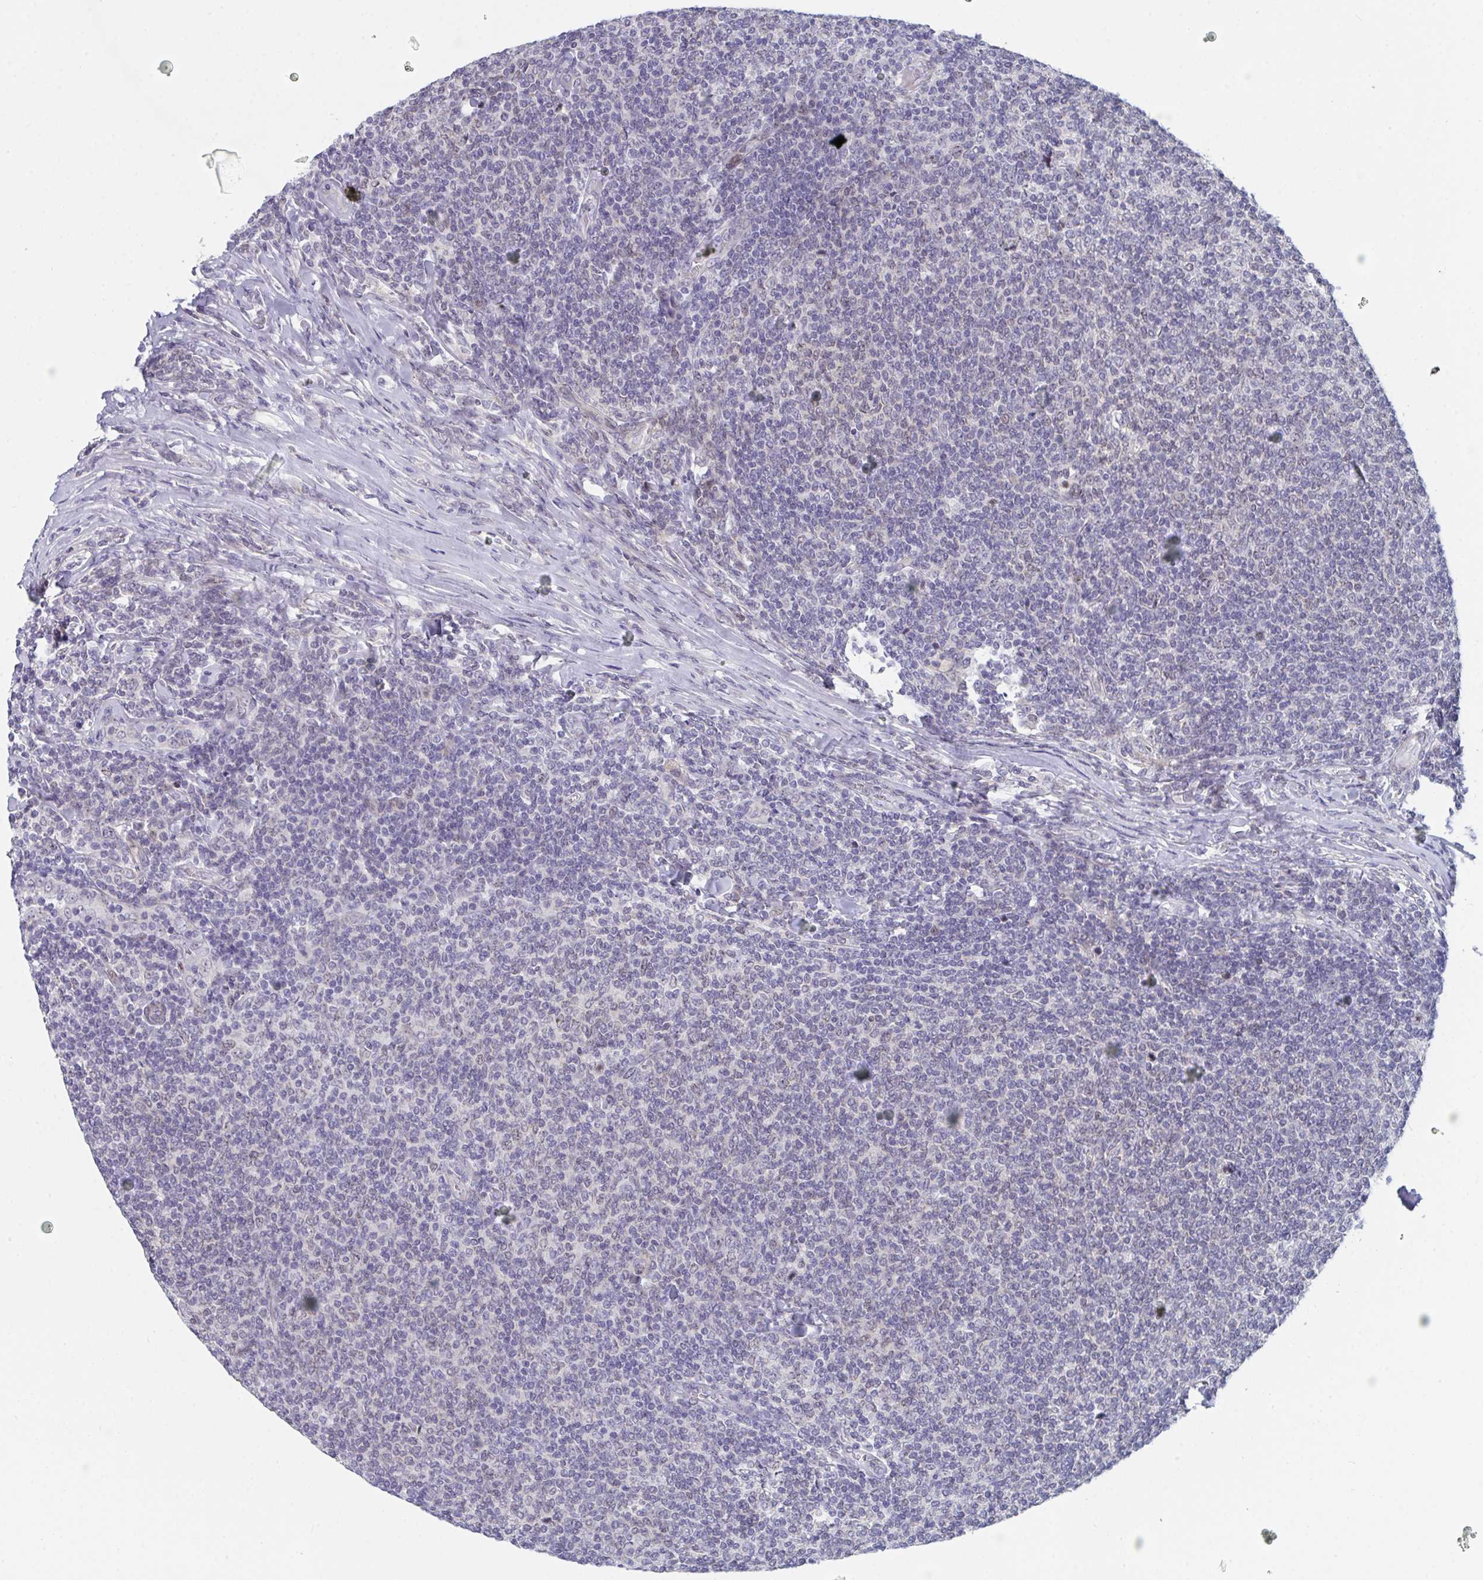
{"staining": {"intensity": "negative", "quantity": "none", "location": "none"}, "tissue": "lymphoma", "cell_type": "Tumor cells", "image_type": "cancer", "snomed": [{"axis": "morphology", "description": "Malignant lymphoma, non-Hodgkin's type, Low grade"}, {"axis": "topography", "description": "Lymph node"}], "caption": "Immunohistochemical staining of human lymphoma exhibits no significant expression in tumor cells.", "gene": "CENPT", "patient": {"sex": "male", "age": 52}}